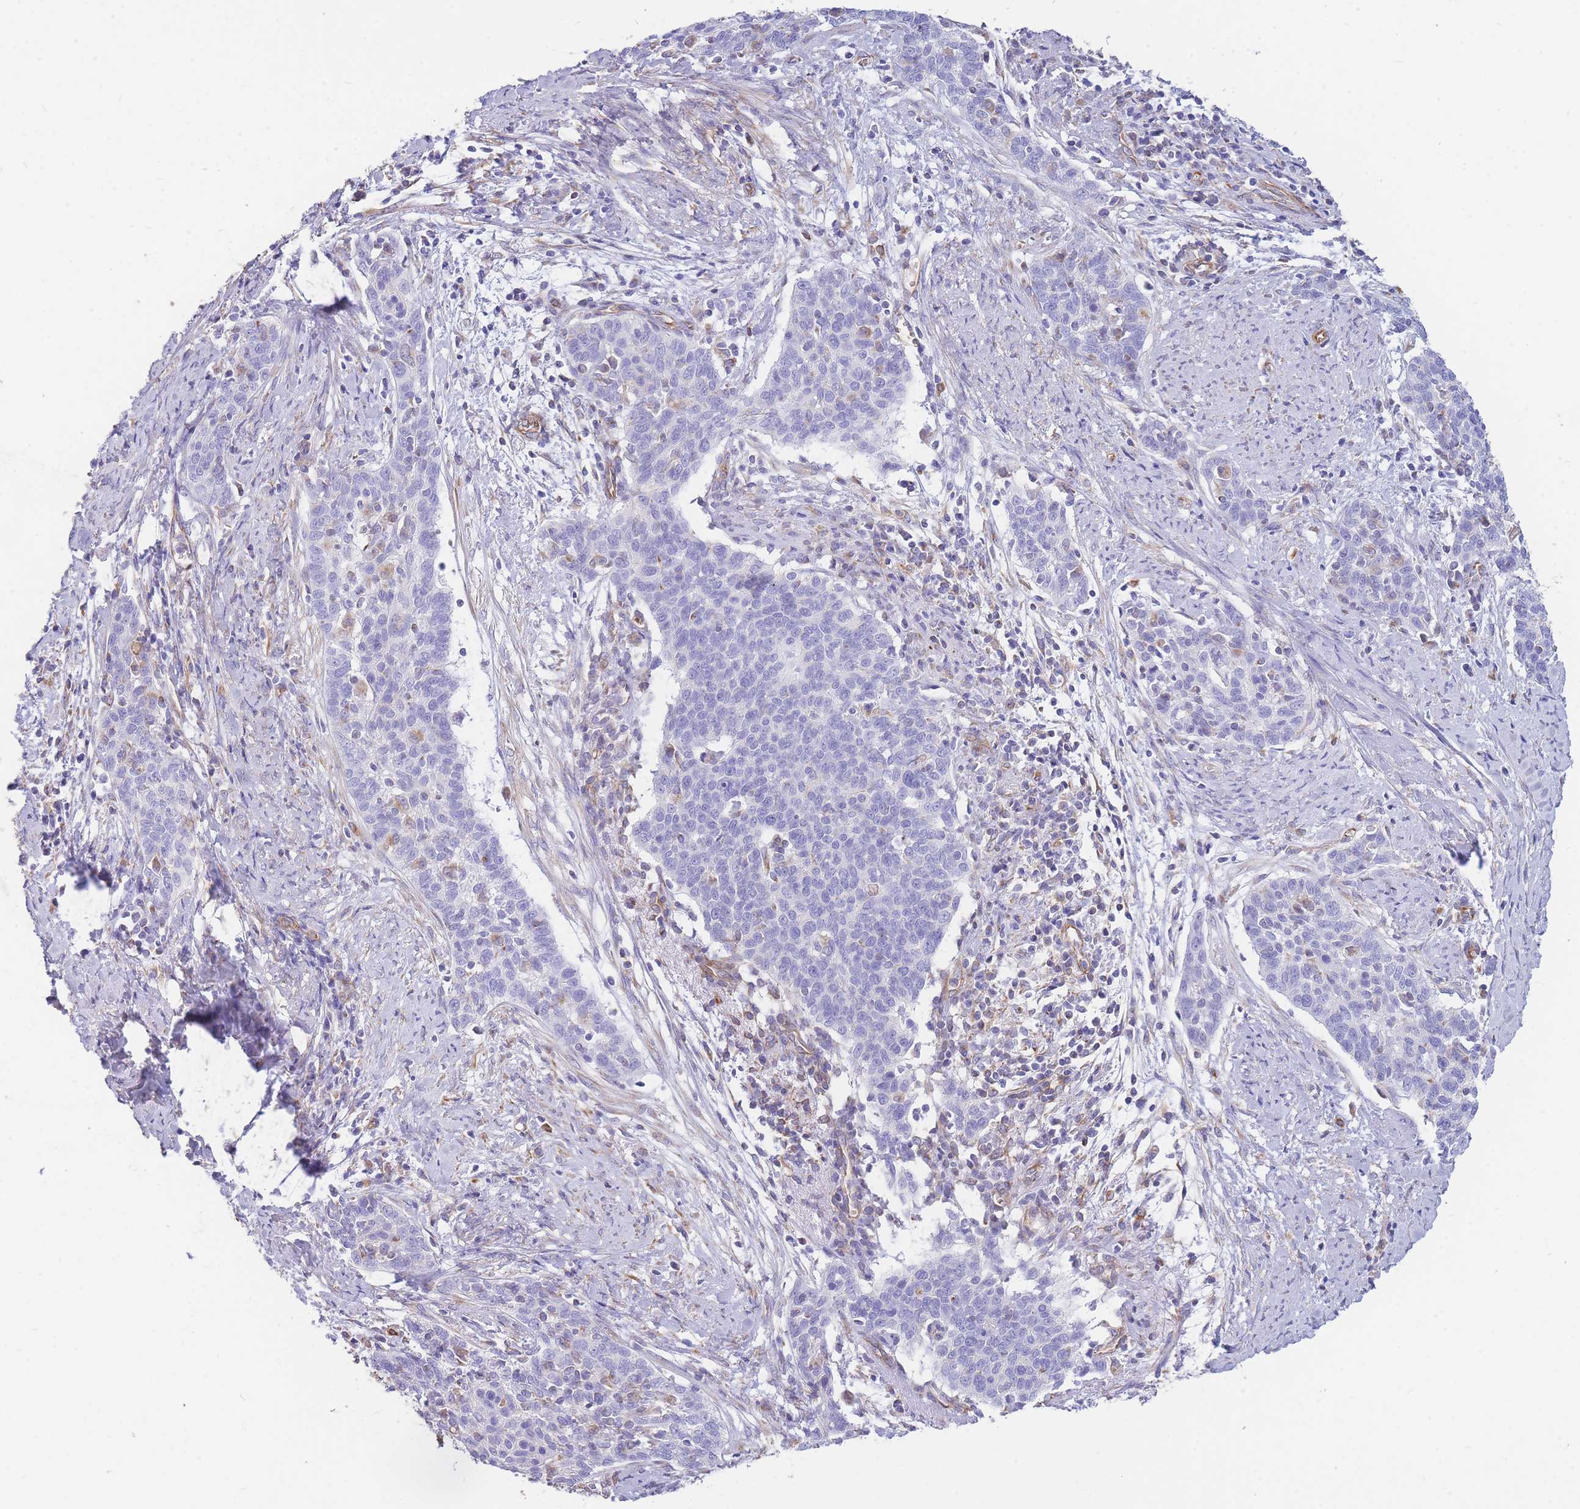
{"staining": {"intensity": "negative", "quantity": "none", "location": "none"}, "tissue": "cervical cancer", "cell_type": "Tumor cells", "image_type": "cancer", "snomed": [{"axis": "morphology", "description": "Squamous cell carcinoma, NOS"}, {"axis": "topography", "description": "Cervix"}], "caption": "Immunohistochemical staining of cervical squamous cell carcinoma displays no significant positivity in tumor cells. The staining was performed using DAB (3,3'-diaminobenzidine) to visualize the protein expression in brown, while the nuclei were stained in blue with hematoxylin (Magnification: 20x).", "gene": "ANKRD53", "patient": {"sex": "female", "age": 39}}